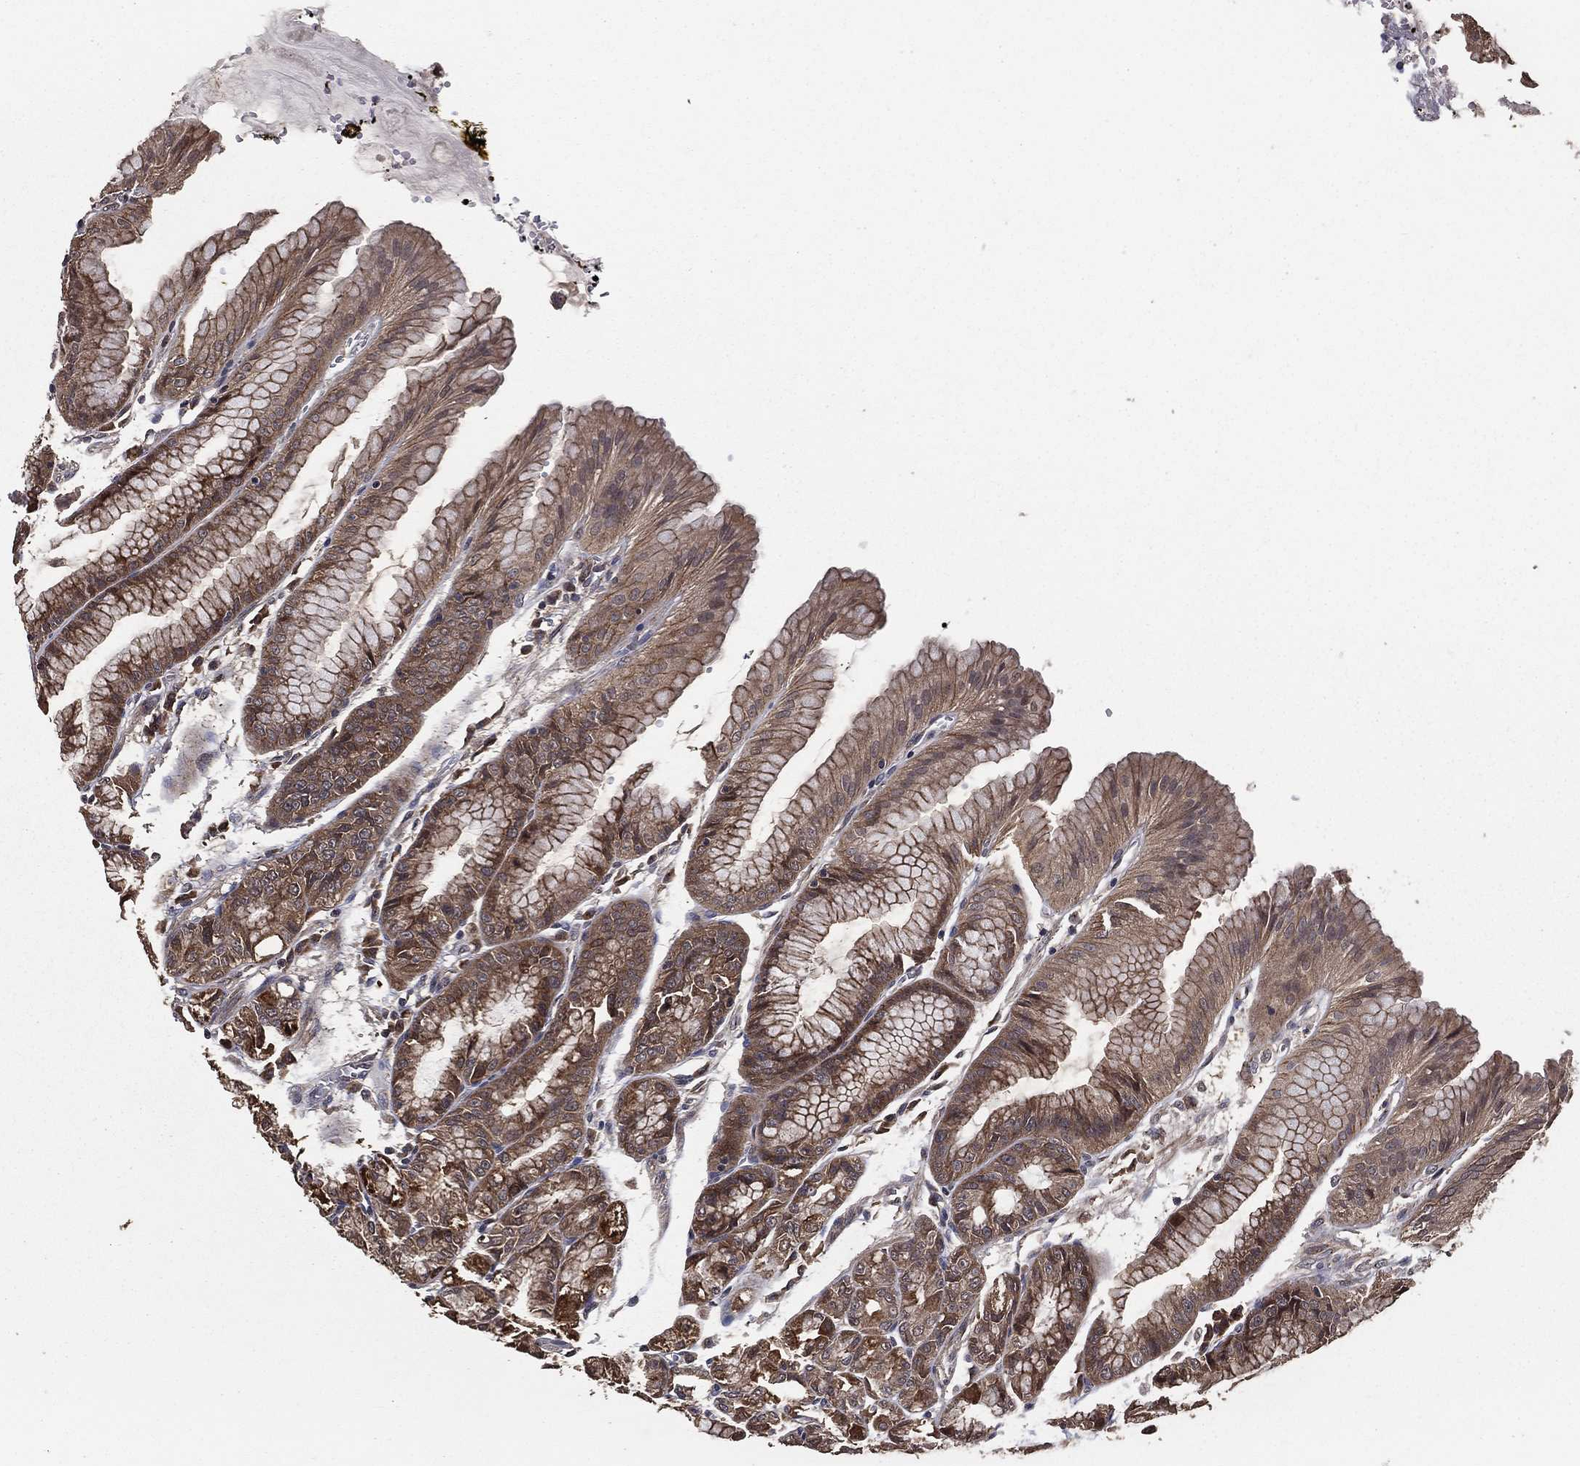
{"staining": {"intensity": "moderate", "quantity": ">75%", "location": "cytoplasmic/membranous"}, "tissue": "stomach", "cell_type": "Glandular cells", "image_type": "normal", "snomed": [{"axis": "morphology", "description": "Normal tissue, NOS"}, {"axis": "topography", "description": "Stomach, lower"}], "caption": "Unremarkable stomach was stained to show a protein in brown. There is medium levels of moderate cytoplasmic/membranous expression in approximately >75% of glandular cells. (brown staining indicates protein expression, while blue staining denotes nuclei).", "gene": "PCNT", "patient": {"sex": "male", "age": 71}}